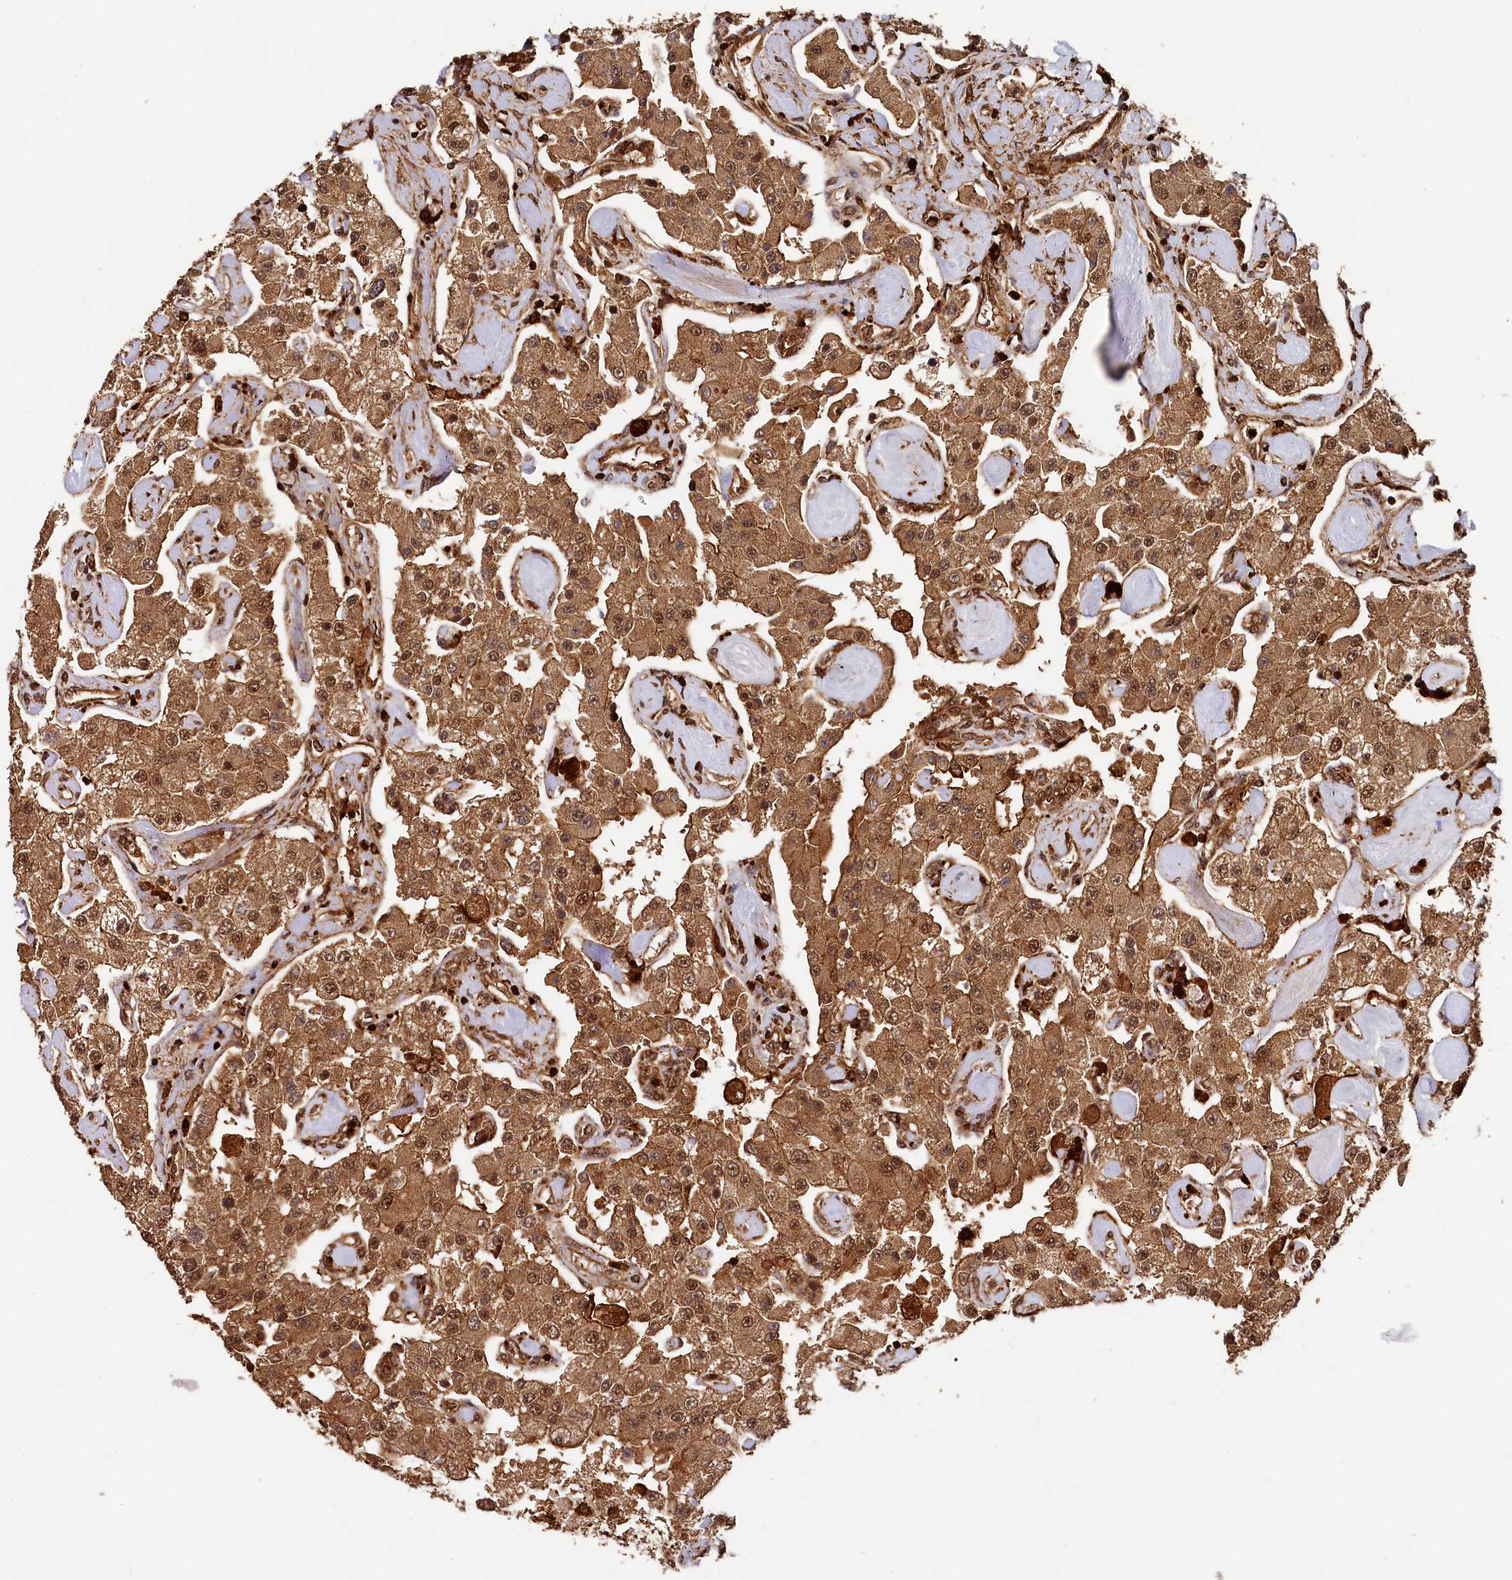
{"staining": {"intensity": "moderate", "quantity": ">75%", "location": "cytoplasmic/membranous,nuclear"}, "tissue": "carcinoid", "cell_type": "Tumor cells", "image_type": "cancer", "snomed": [{"axis": "morphology", "description": "Carcinoid, malignant, NOS"}, {"axis": "topography", "description": "Pancreas"}], "caption": "The photomicrograph shows staining of carcinoid, revealing moderate cytoplasmic/membranous and nuclear protein positivity (brown color) within tumor cells. (IHC, brightfield microscopy, high magnification).", "gene": "STUB1", "patient": {"sex": "male", "age": 41}}